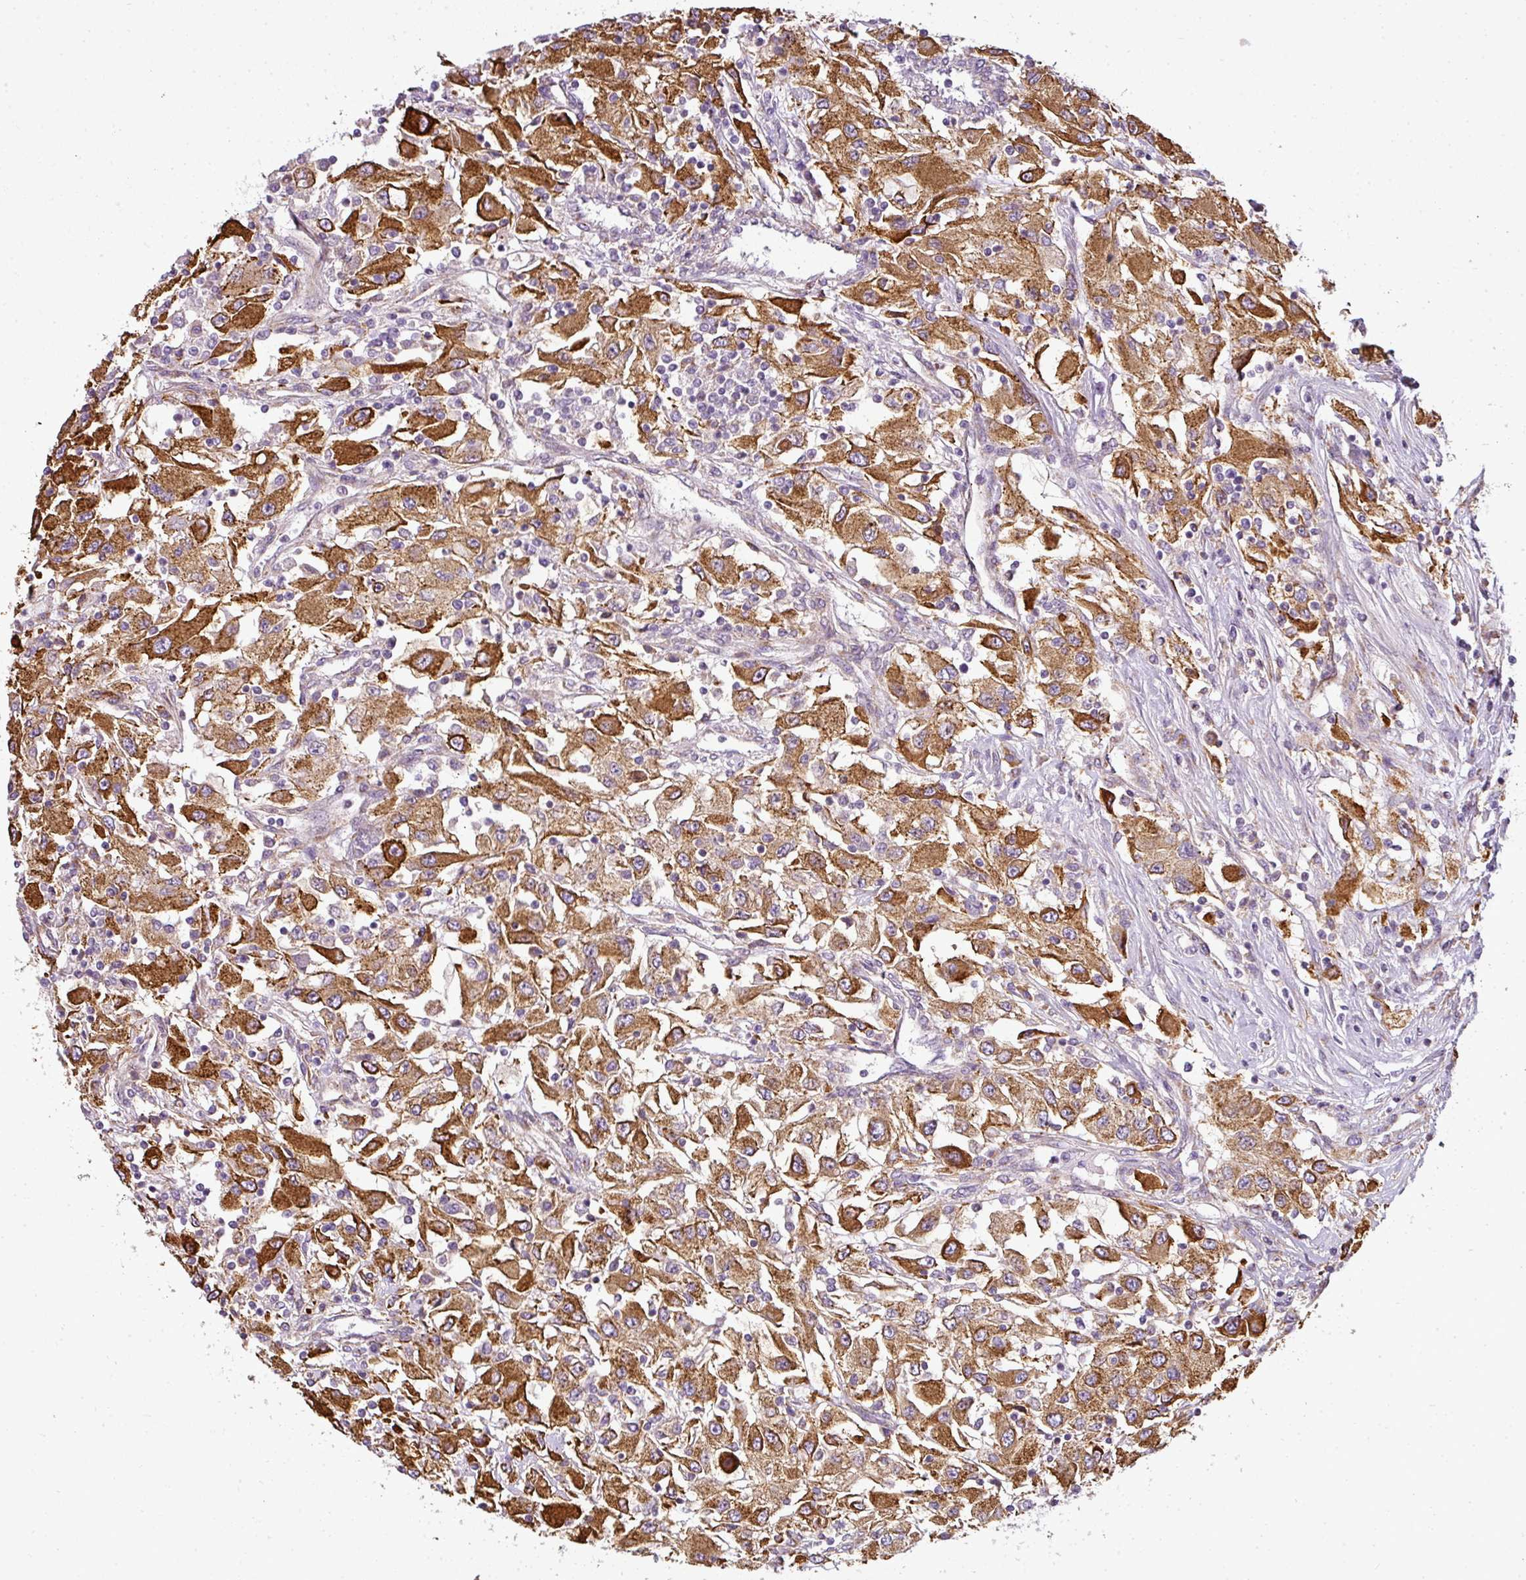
{"staining": {"intensity": "moderate", "quantity": ">75%", "location": "cytoplasmic/membranous"}, "tissue": "renal cancer", "cell_type": "Tumor cells", "image_type": "cancer", "snomed": [{"axis": "morphology", "description": "Adenocarcinoma, NOS"}, {"axis": "topography", "description": "Kidney"}], "caption": "Brown immunohistochemical staining in human renal cancer shows moderate cytoplasmic/membranous positivity in about >75% of tumor cells.", "gene": "ANKRD18A", "patient": {"sex": "female", "age": 67}}